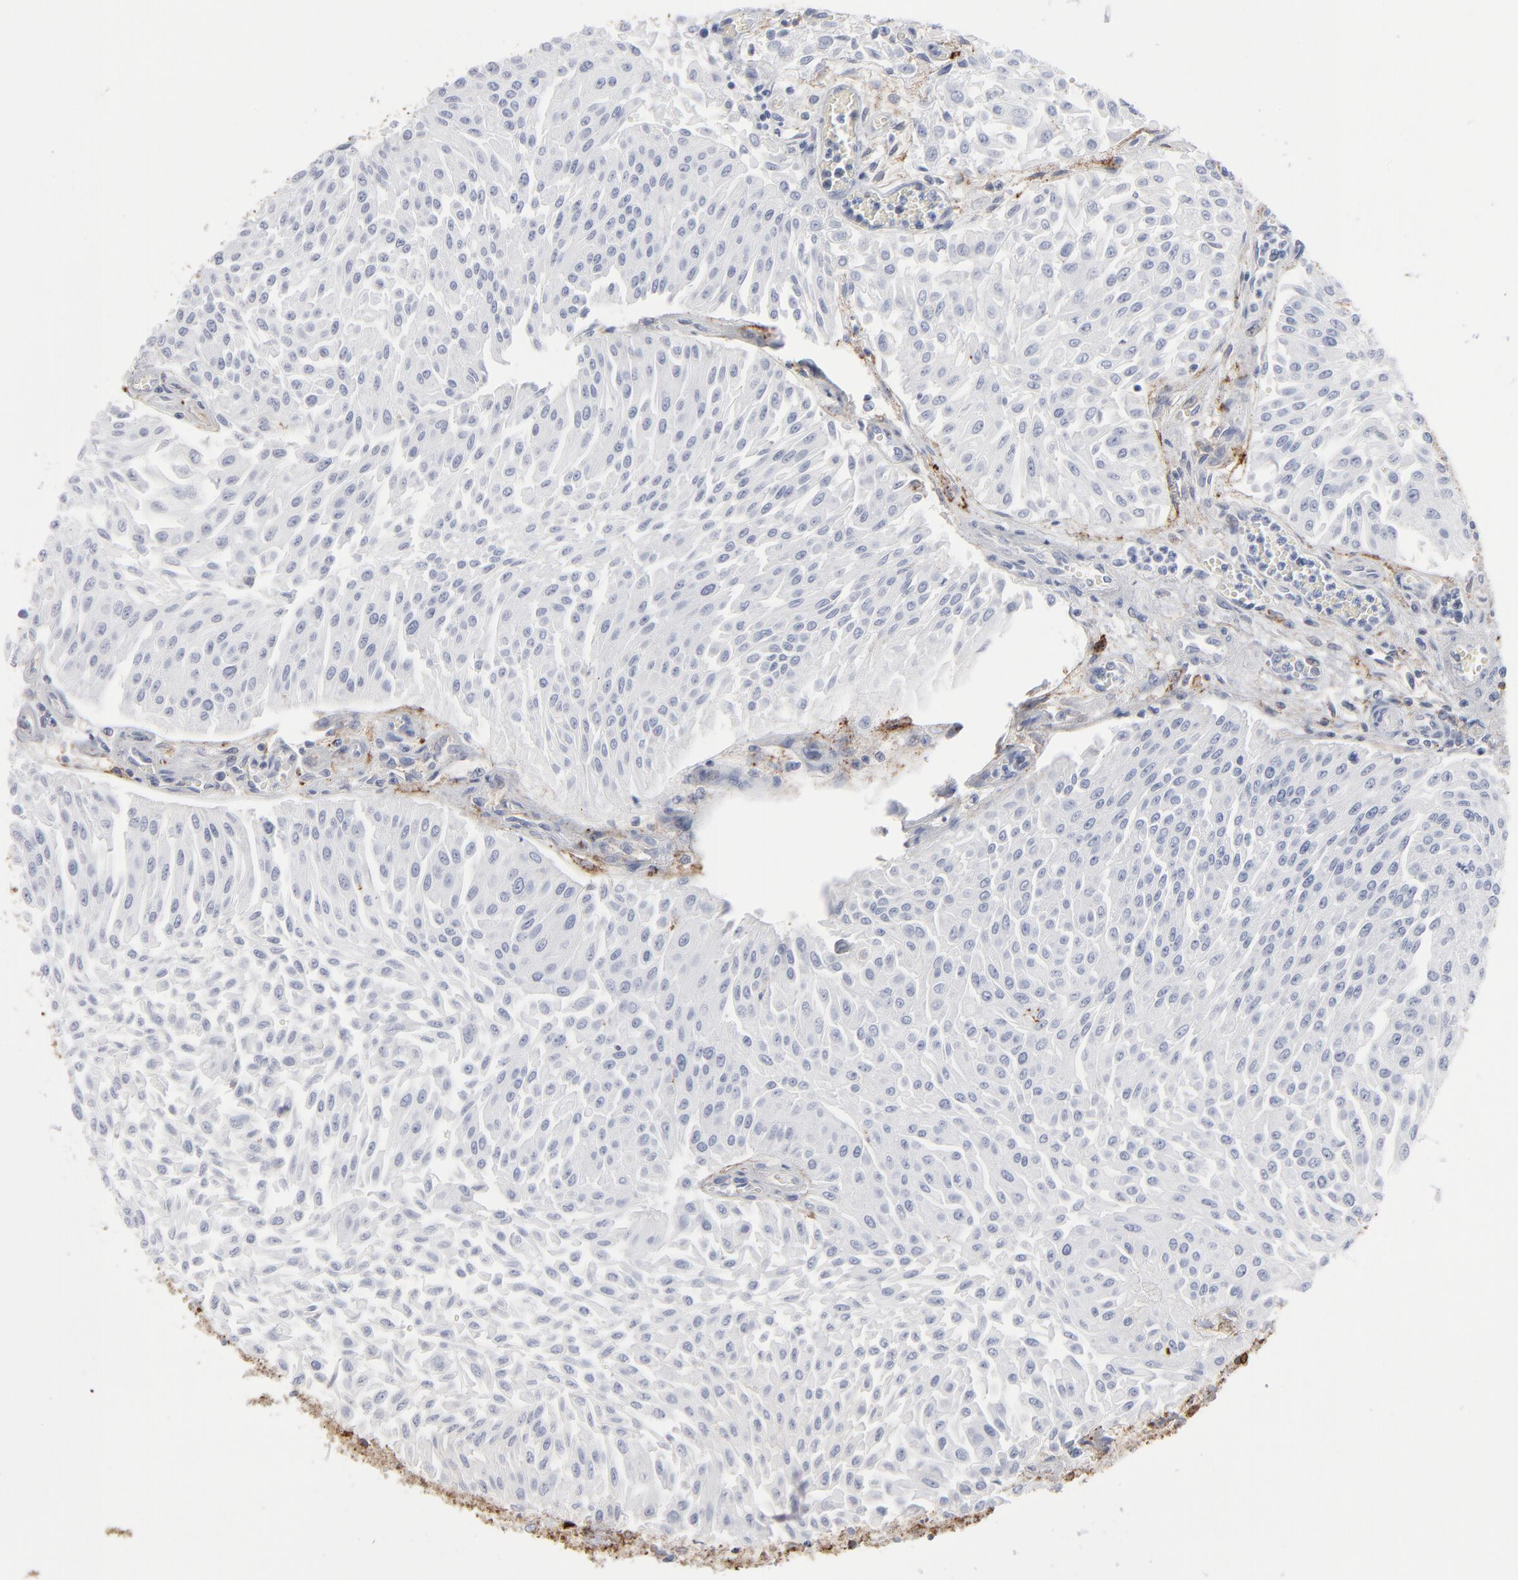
{"staining": {"intensity": "negative", "quantity": "none", "location": "none"}, "tissue": "urothelial cancer", "cell_type": "Tumor cells", "image_type": "cancer", "snomed": [{"axis": "morphology", "description": "Urothelial carcinoma, Low grade"}, {"axis": "topography", "description": "Urinary bladder"}], "caption": "Immunohistochemistry (IHC) histopathology image of neoplastic tissue: human urothelial carcinoma (low-grade) stained with DAB reveals no significant protein expression in tumor cells.", "gene": "ANXA5", "patient": {"sex": "male", "age": 86}}